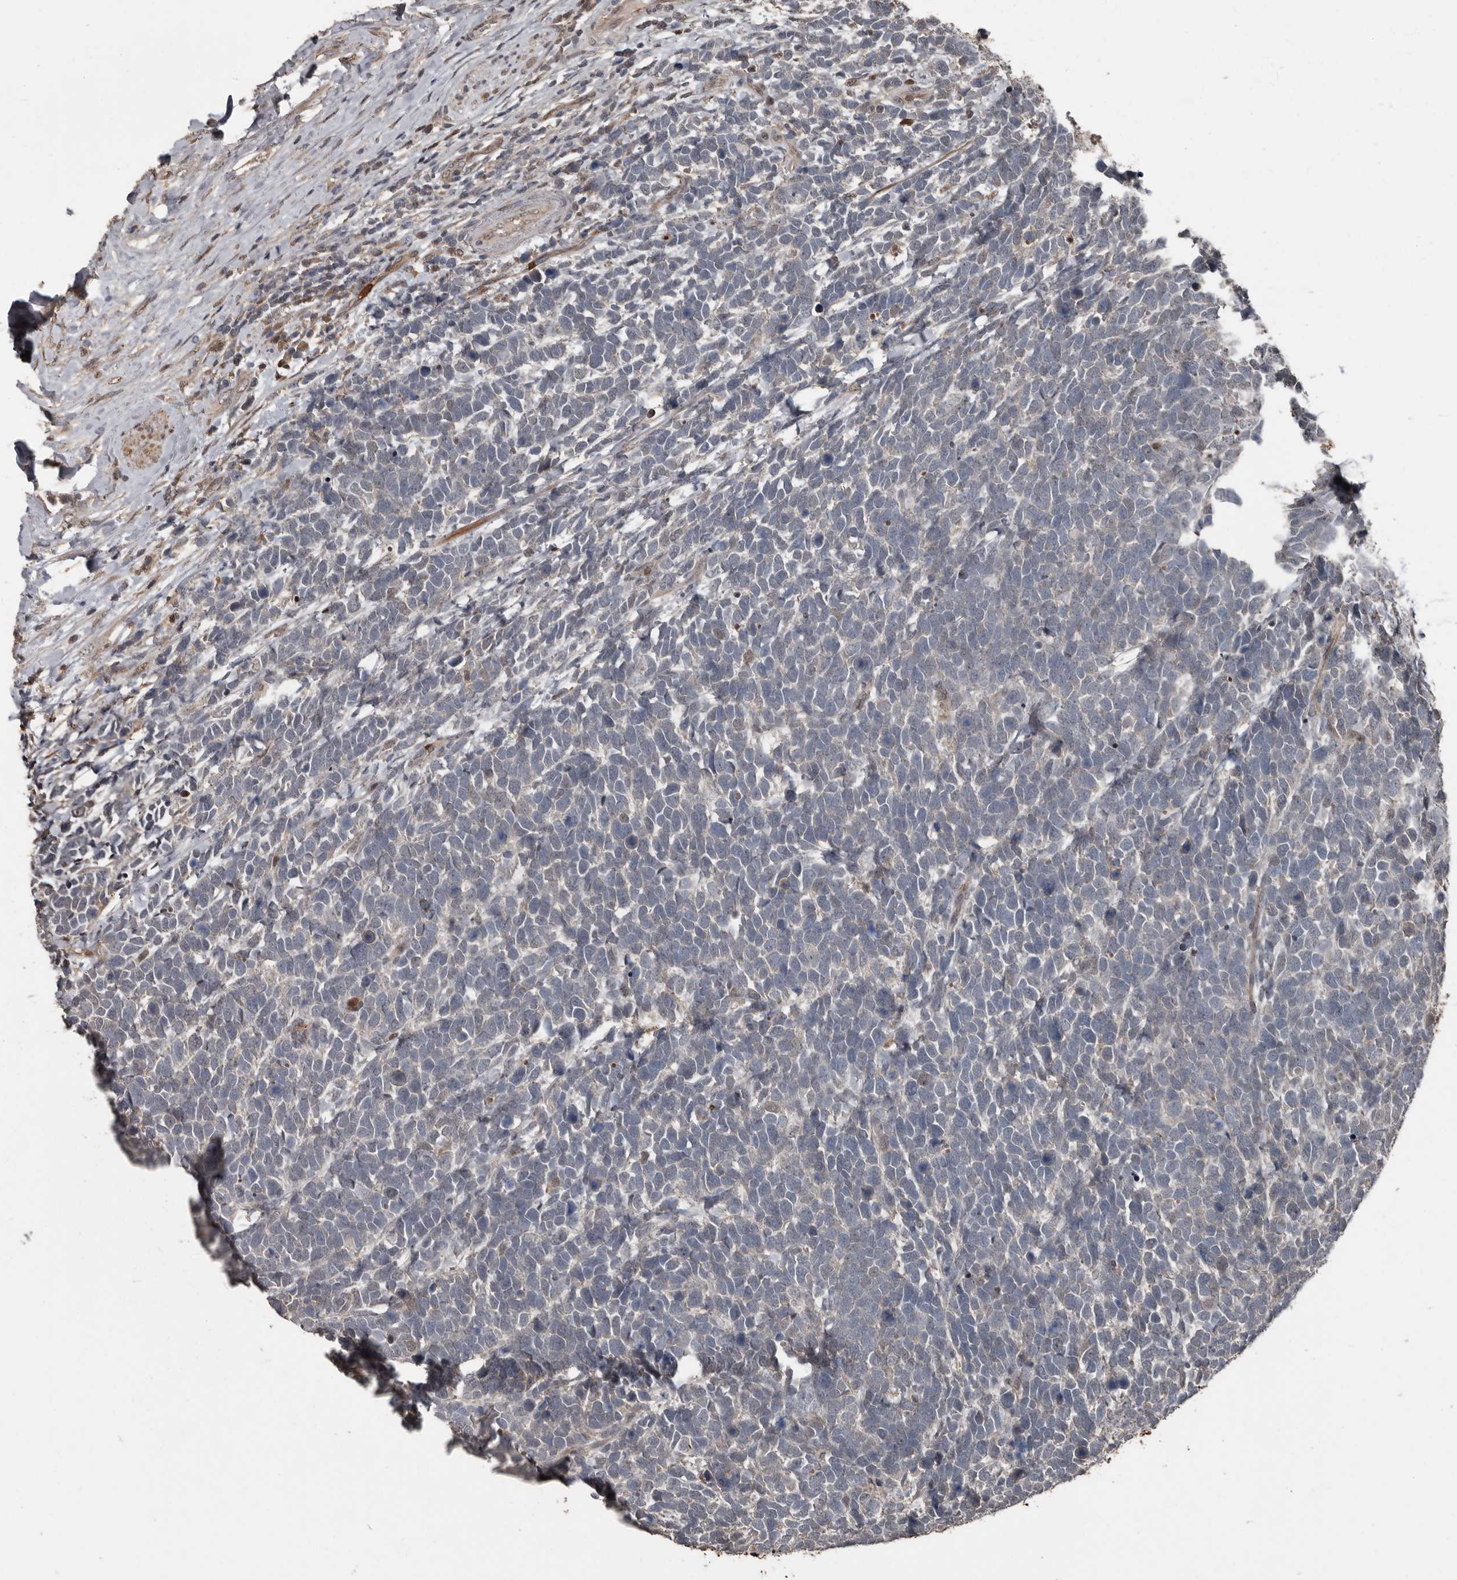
{"staining": {"intensity": "negative", "quantity": "none", "location": "none"}, "tissue": "urothelial cancer", "cell_type": "Tumor cells", "image_type": "cancer", "snomed": [{"axis": "morphology", "description": "Urothelial carcinoma, High grade"}, {"axis": "topography", "description": "Urinary bladder"}], "caption": "Tumor cells show no significant positivity in urothelial cancer.", "gene": "FSBP", "patient": {"sex": "female", "age": 82}}